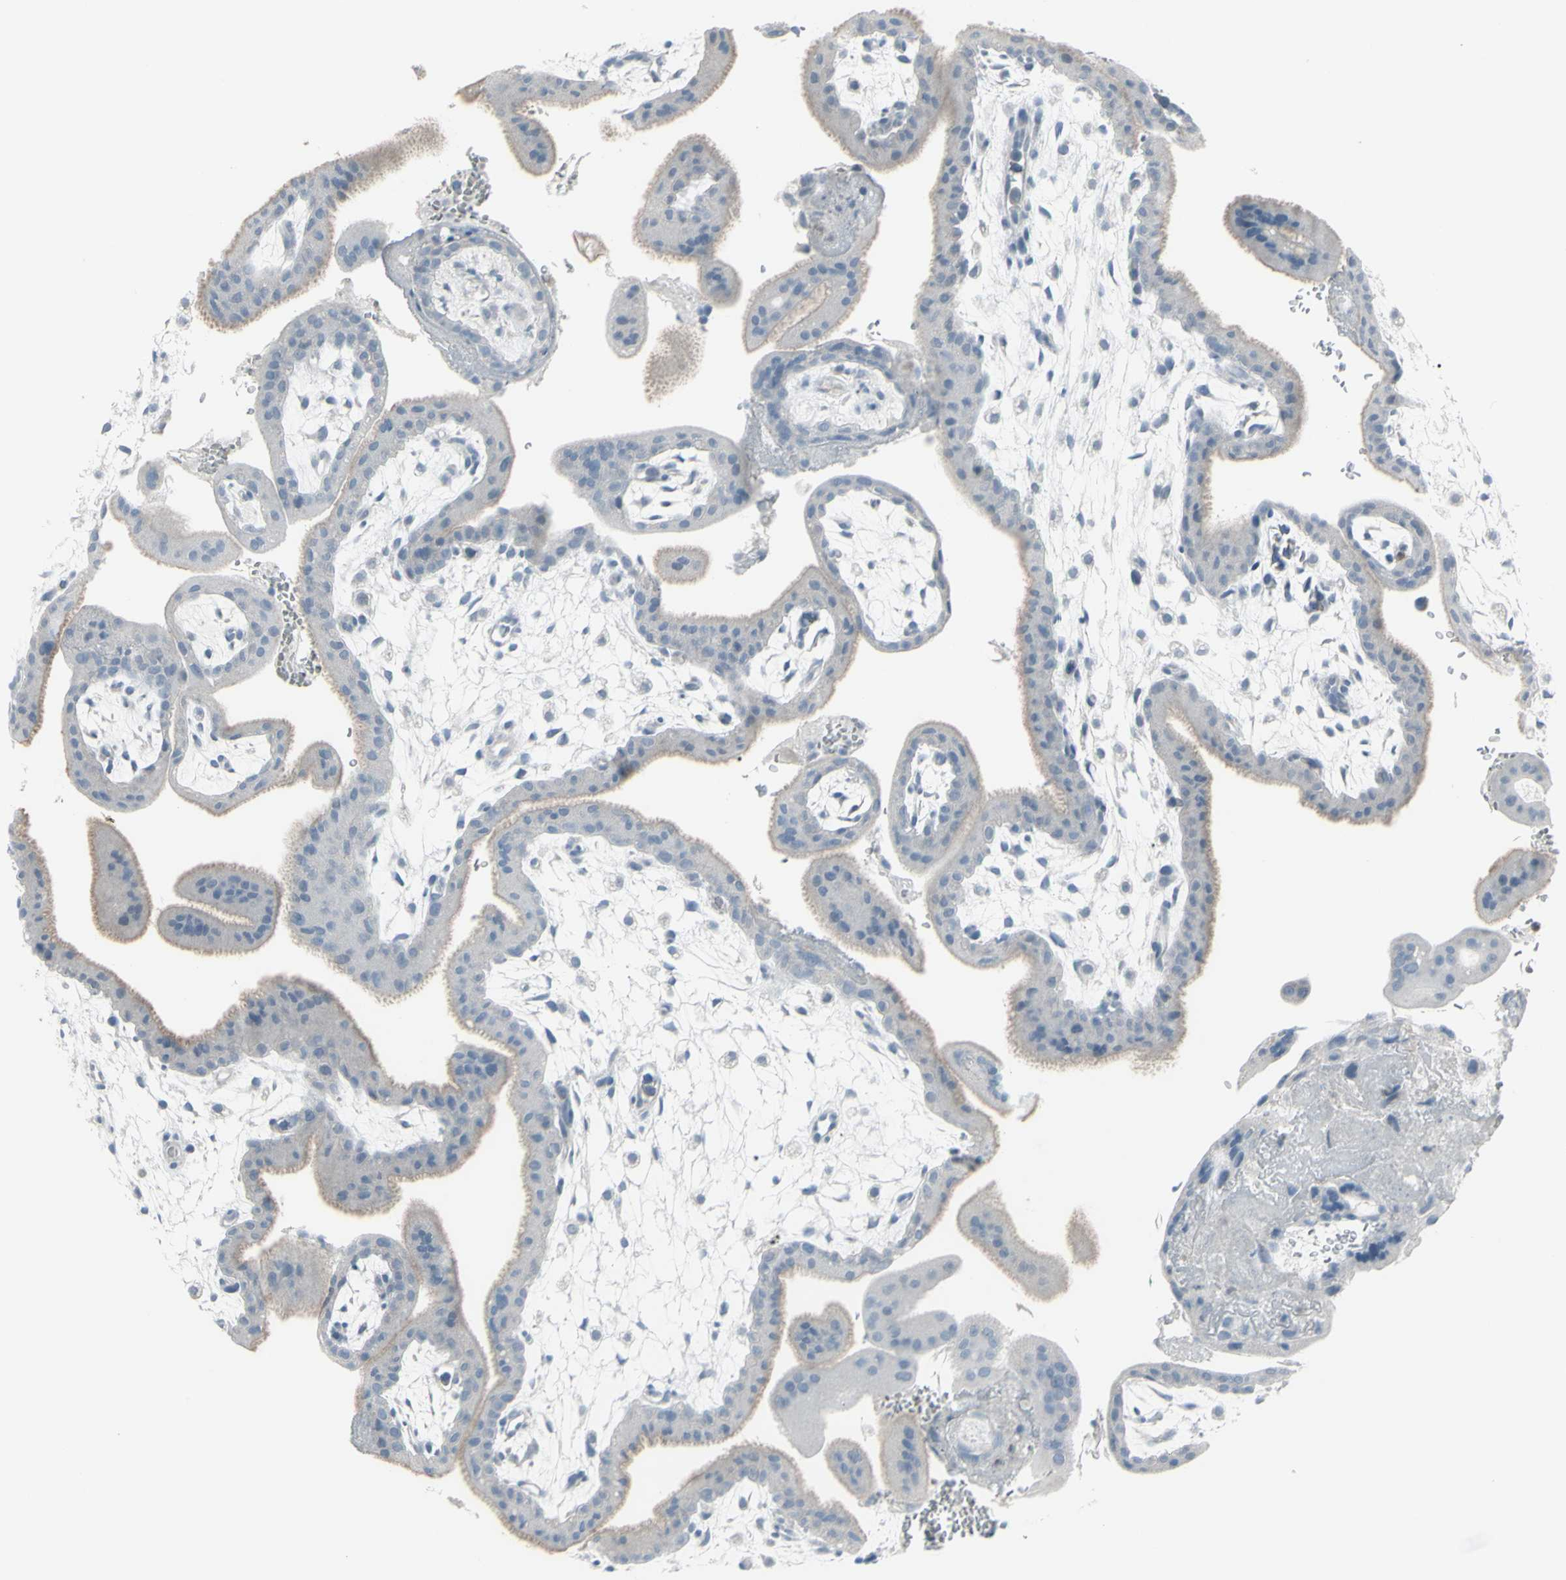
{"staining": {"intensity": "negative", "quantity": "none", "location": "none"}, "tissue": "placenta", "cell_type": "Decidual cells", "image_type": "normal", "snomed": [{"axis": "morphology", "description": "Normal tissue, NOS"}, {"axis": "topography", "description": "Placenta"}], "caption": "Decidual cells are negative for protein expression in benign human placenta. (Immunohistochemistry (ihc), brightfield microscopy, high magnification).", "gene": "RAB3A", "patient": {"sex": "female", "age": 35}}